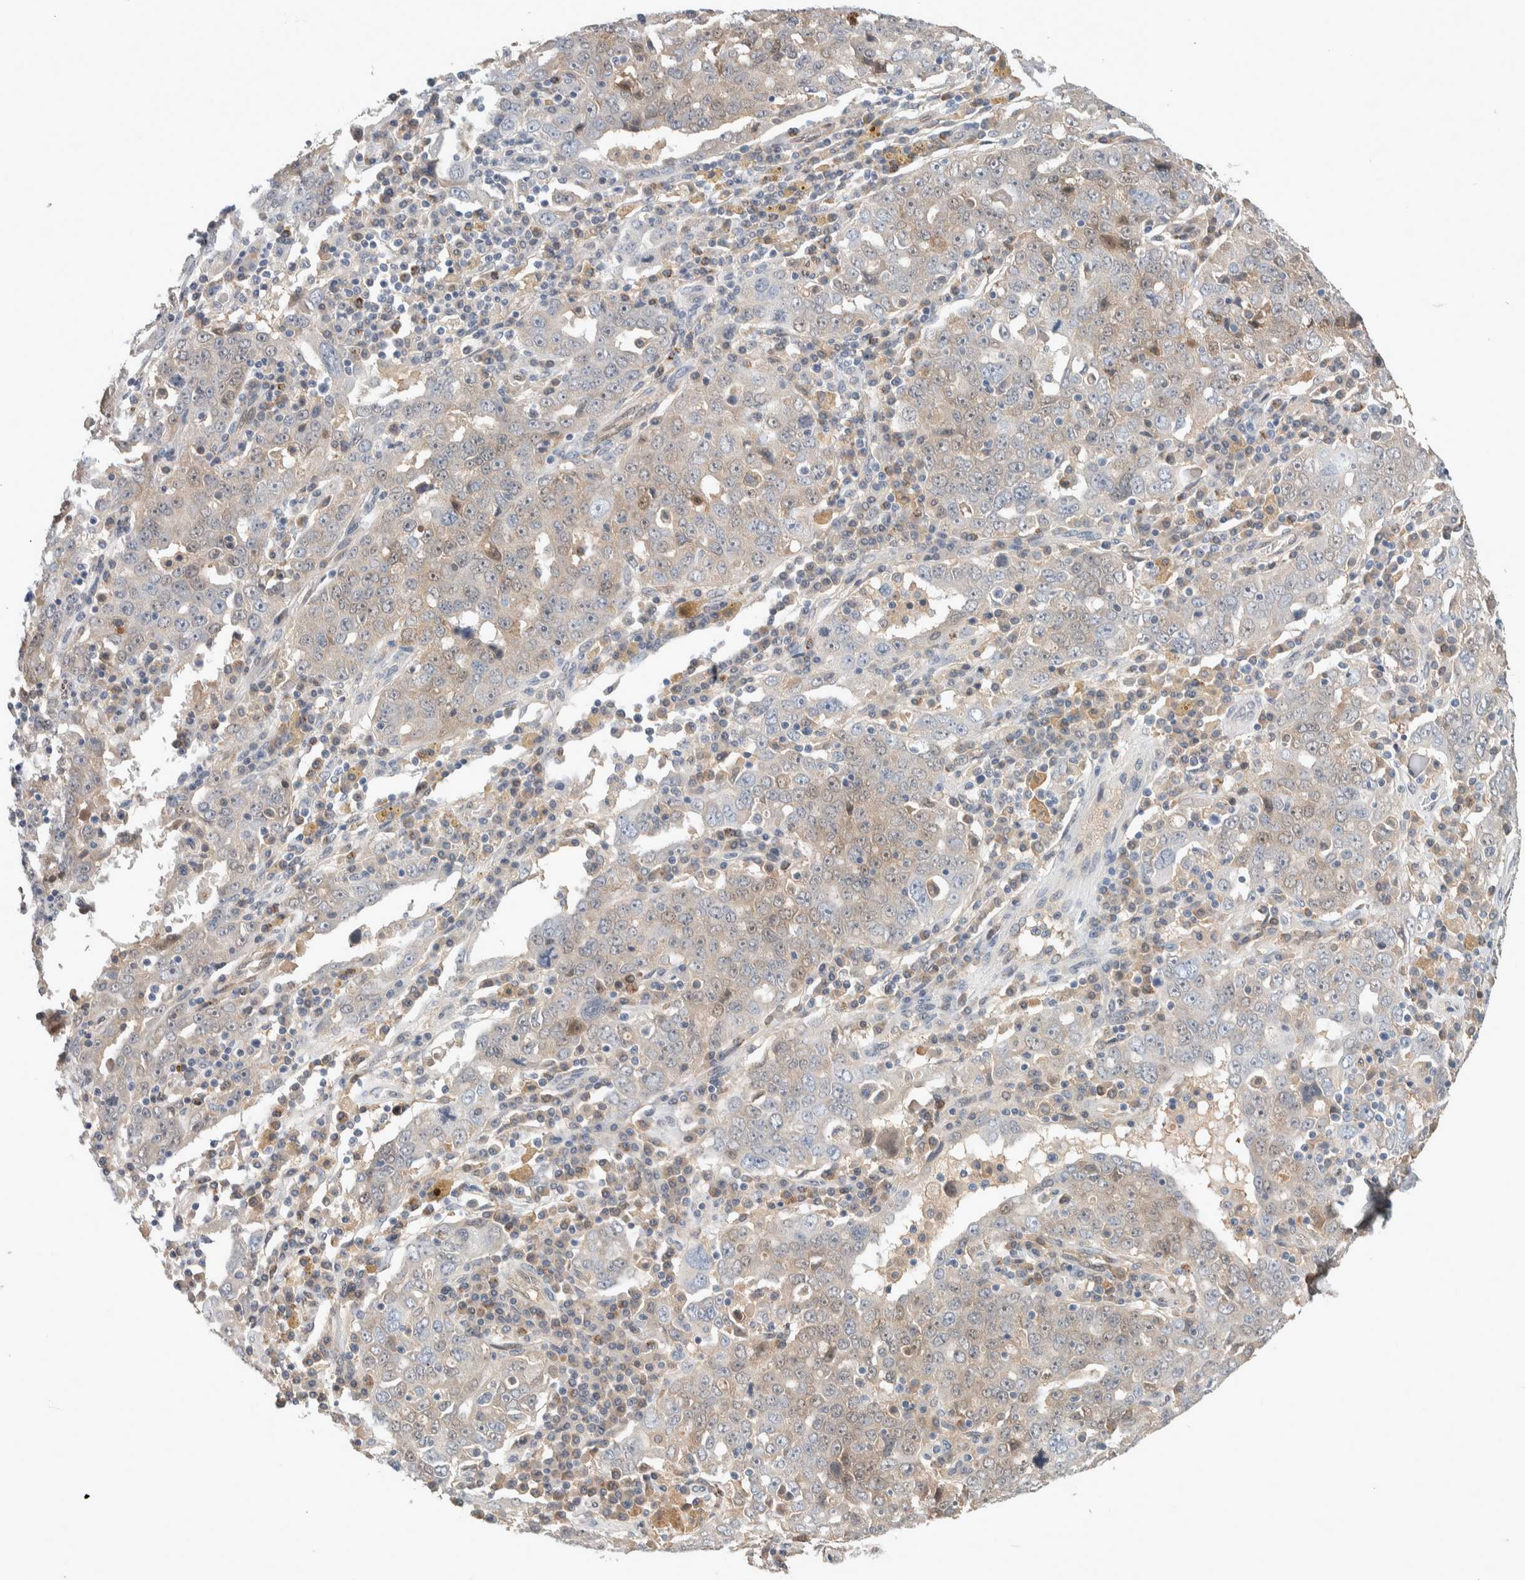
{"staining": {"intensity": "weak", "quantity": "<25%", "location": "cytoplasmic/membranous"}, "tissue": "ovarian cancer", "cell_type": "Tumor cells", "image_type": "cancer", "snomed": [{"axis": "morphology", "description": "Carcinoma, endometroid"}, {"axis": "topography", "description": "Ovary"}], "caption": "IHC of ovarian endometroid carcinoma reveals no expression in tumor cells.", "gene": "DEPTOR", "patient": {"sex": "female", "age": 62}}